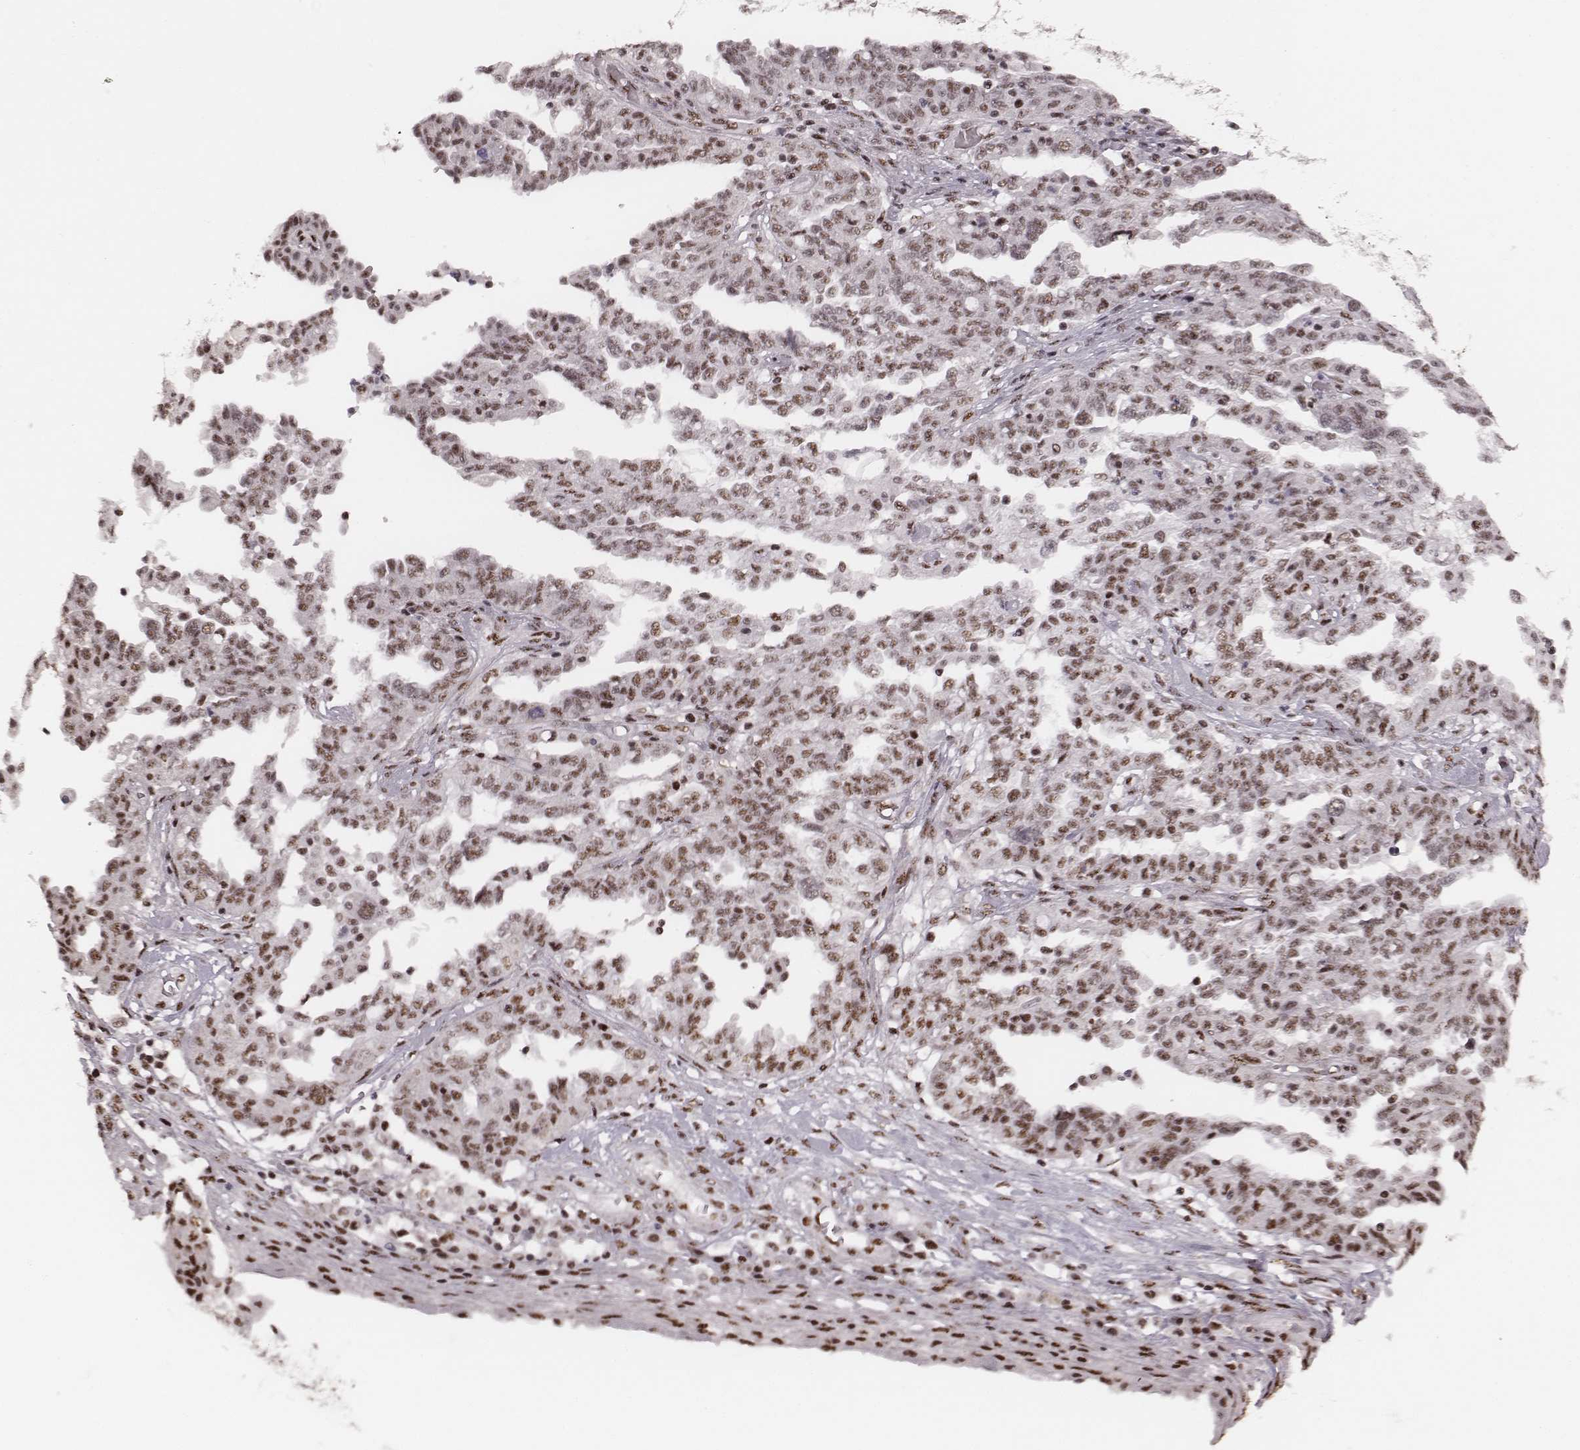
{"staining": {"intensity": "moderate", "quantity": ">75%", "location": "nuclear"}, "tissue": "ovarian cancer", "cell_type": "Tumor cells", "image_type": "cancer", "snomed": [{"axis": "morphology", "description": "Cystadenocarcinoma, serous, NOS"}, {"axis": "topography", "description": "Ovary"}], "caption": "The micrograph displays a brown stain indicating the presence of a protein in the nuclear of tumor cells in ovarian serous cystadenocarcinoma.", "gene": "LUC7L", "patient": {"sex": "female", "age": 67}}